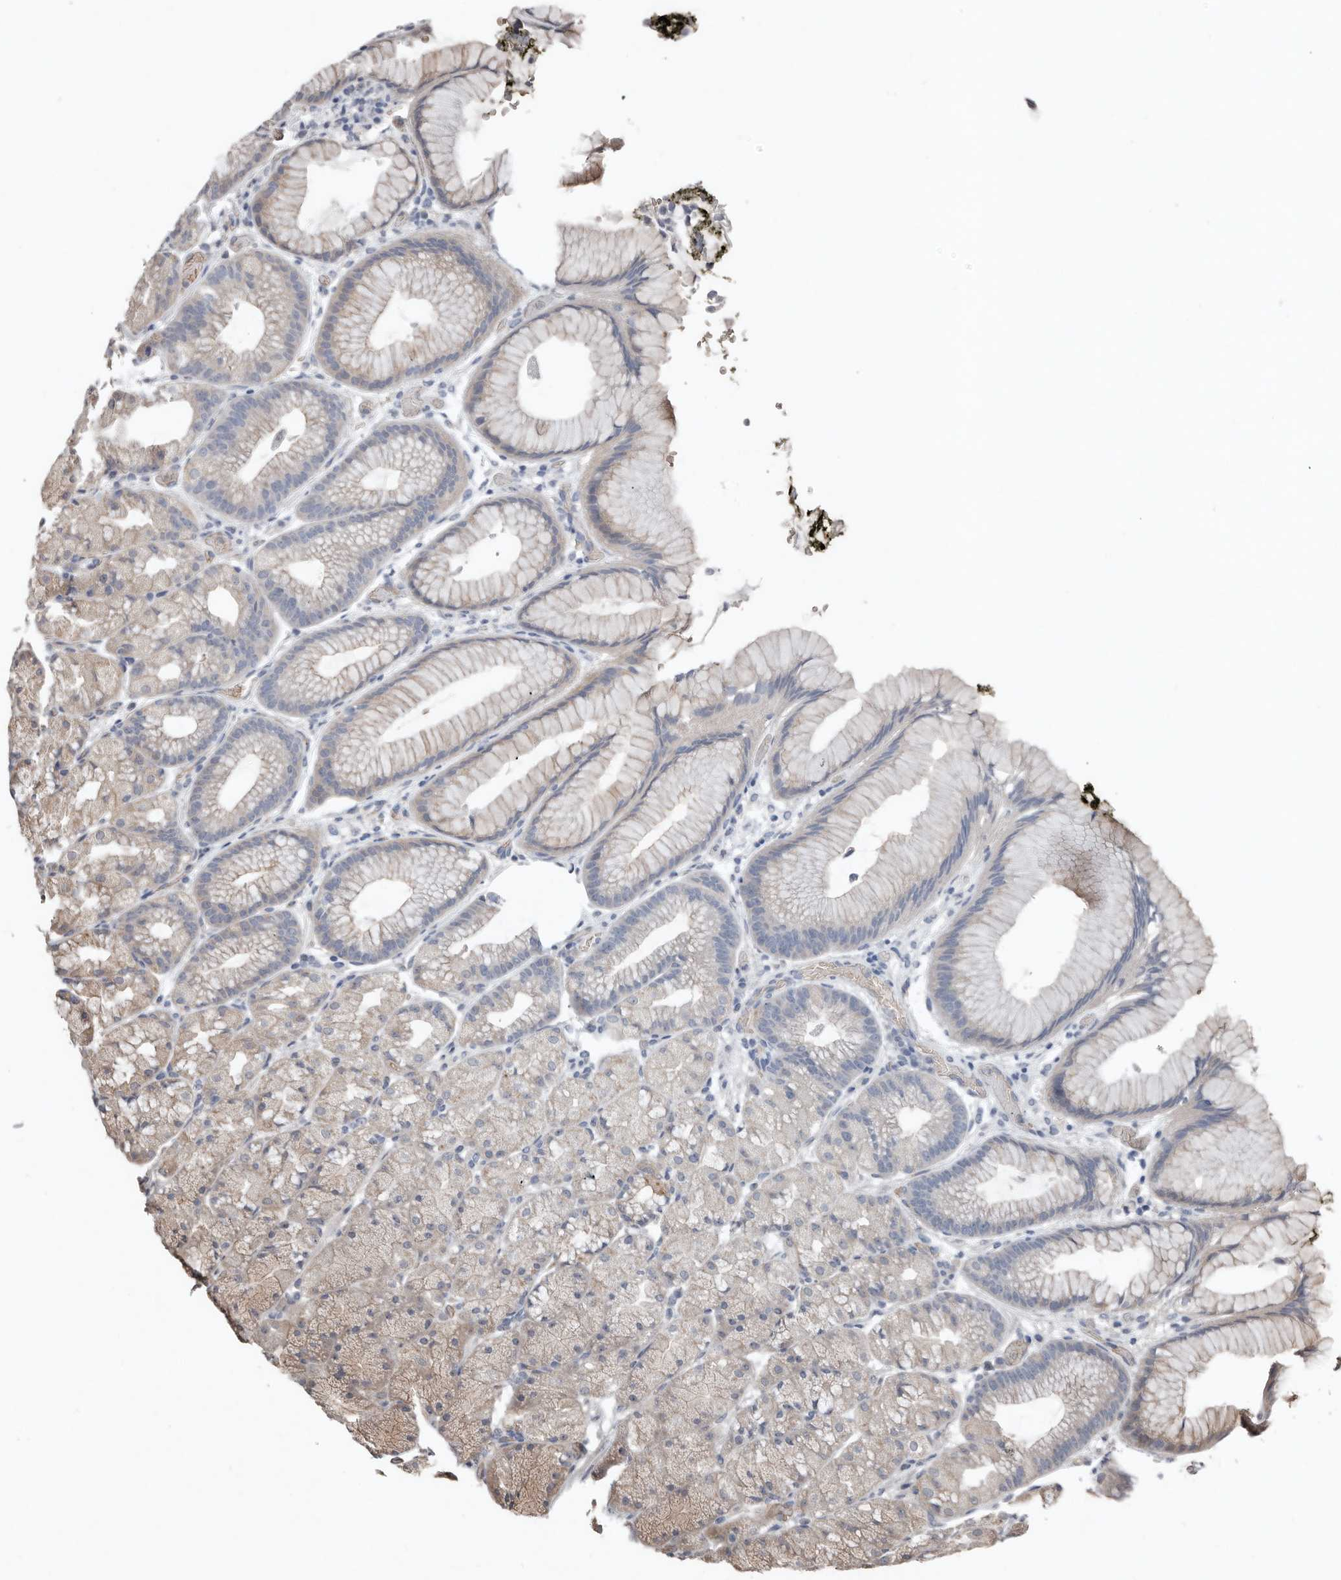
{"staining": {"intensity": "moderate", "quantity": "<25%", "location": "cytoplasmic/membranous"}, "tissue": "stomach", "cell_type": "Glandular cells", "image_type": "normal", "snomed": [{"axis": "morphology", "description": "Normal tissue, NOS"}, {"axis": "topography", "description": "Stomach, upper"}, {"axis": "topography", "description": "Stomach"}], "caption": "High-power microscopy captured an immunohistochemistry (IHC) photomicrograph of unremarkable stomach, revealing moderate cytoplasmic/membranous staining in about <25% of glandular cells.", "gene": "DIP2C", "patient": {"sex": "male", "age": 48}}